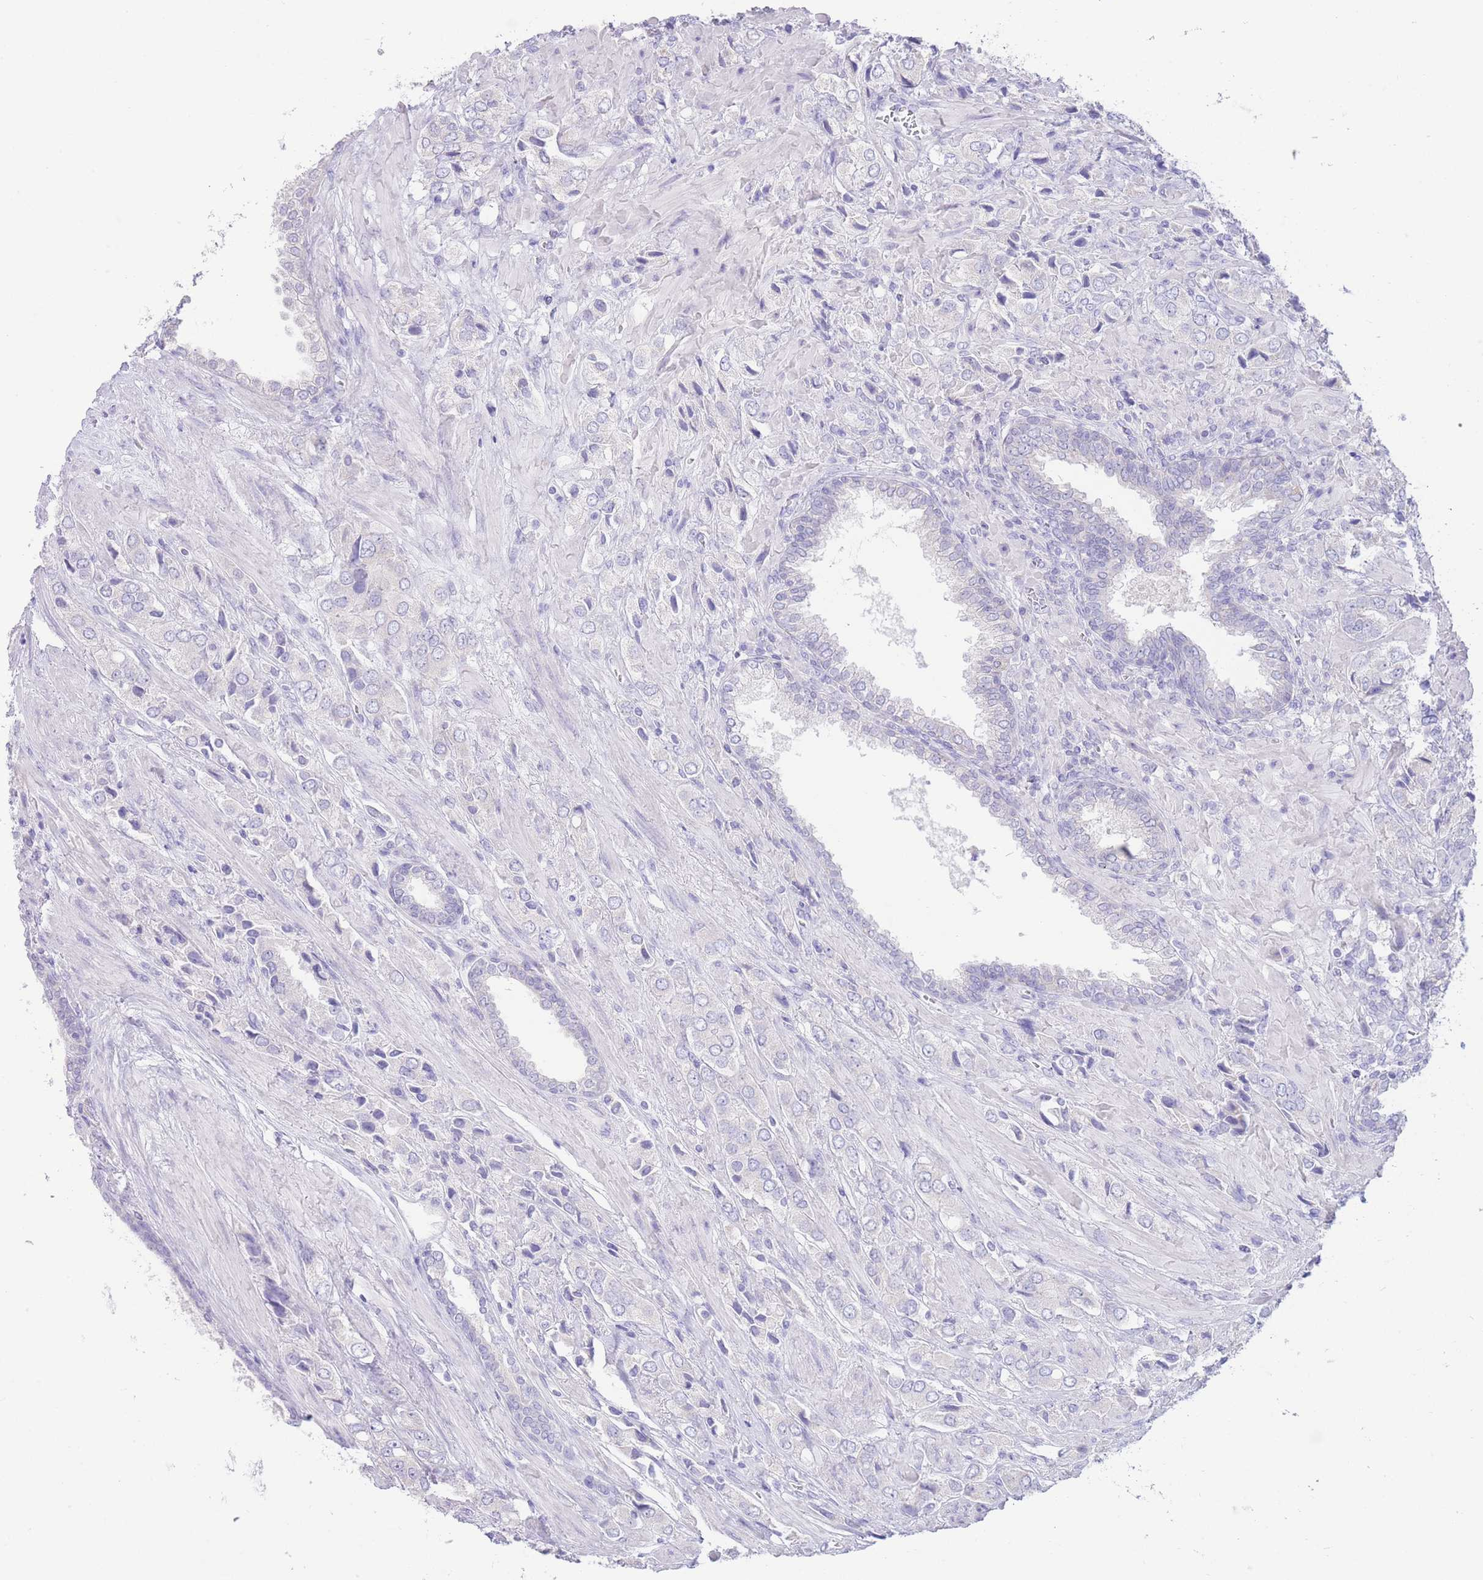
{"staining": {"intensity": "negative", "quantity": "none", "location": "none"}, "tissue": "prostate cancer", "cell_type": "Tumor cells", "image_type": "cancer", "snomed": [{"axis": "morphology", "description": "Adenocarcinoma, High grade"}, {"axis": "topography", "description": "Prostate and seminal vesicle, NOS"}], "caption": "An image of human prostate high-grade adenocarcinoma is negative for staining in tumor cells.", "gene": "FAH", "patient": {"sex": "male", "age": 64}}